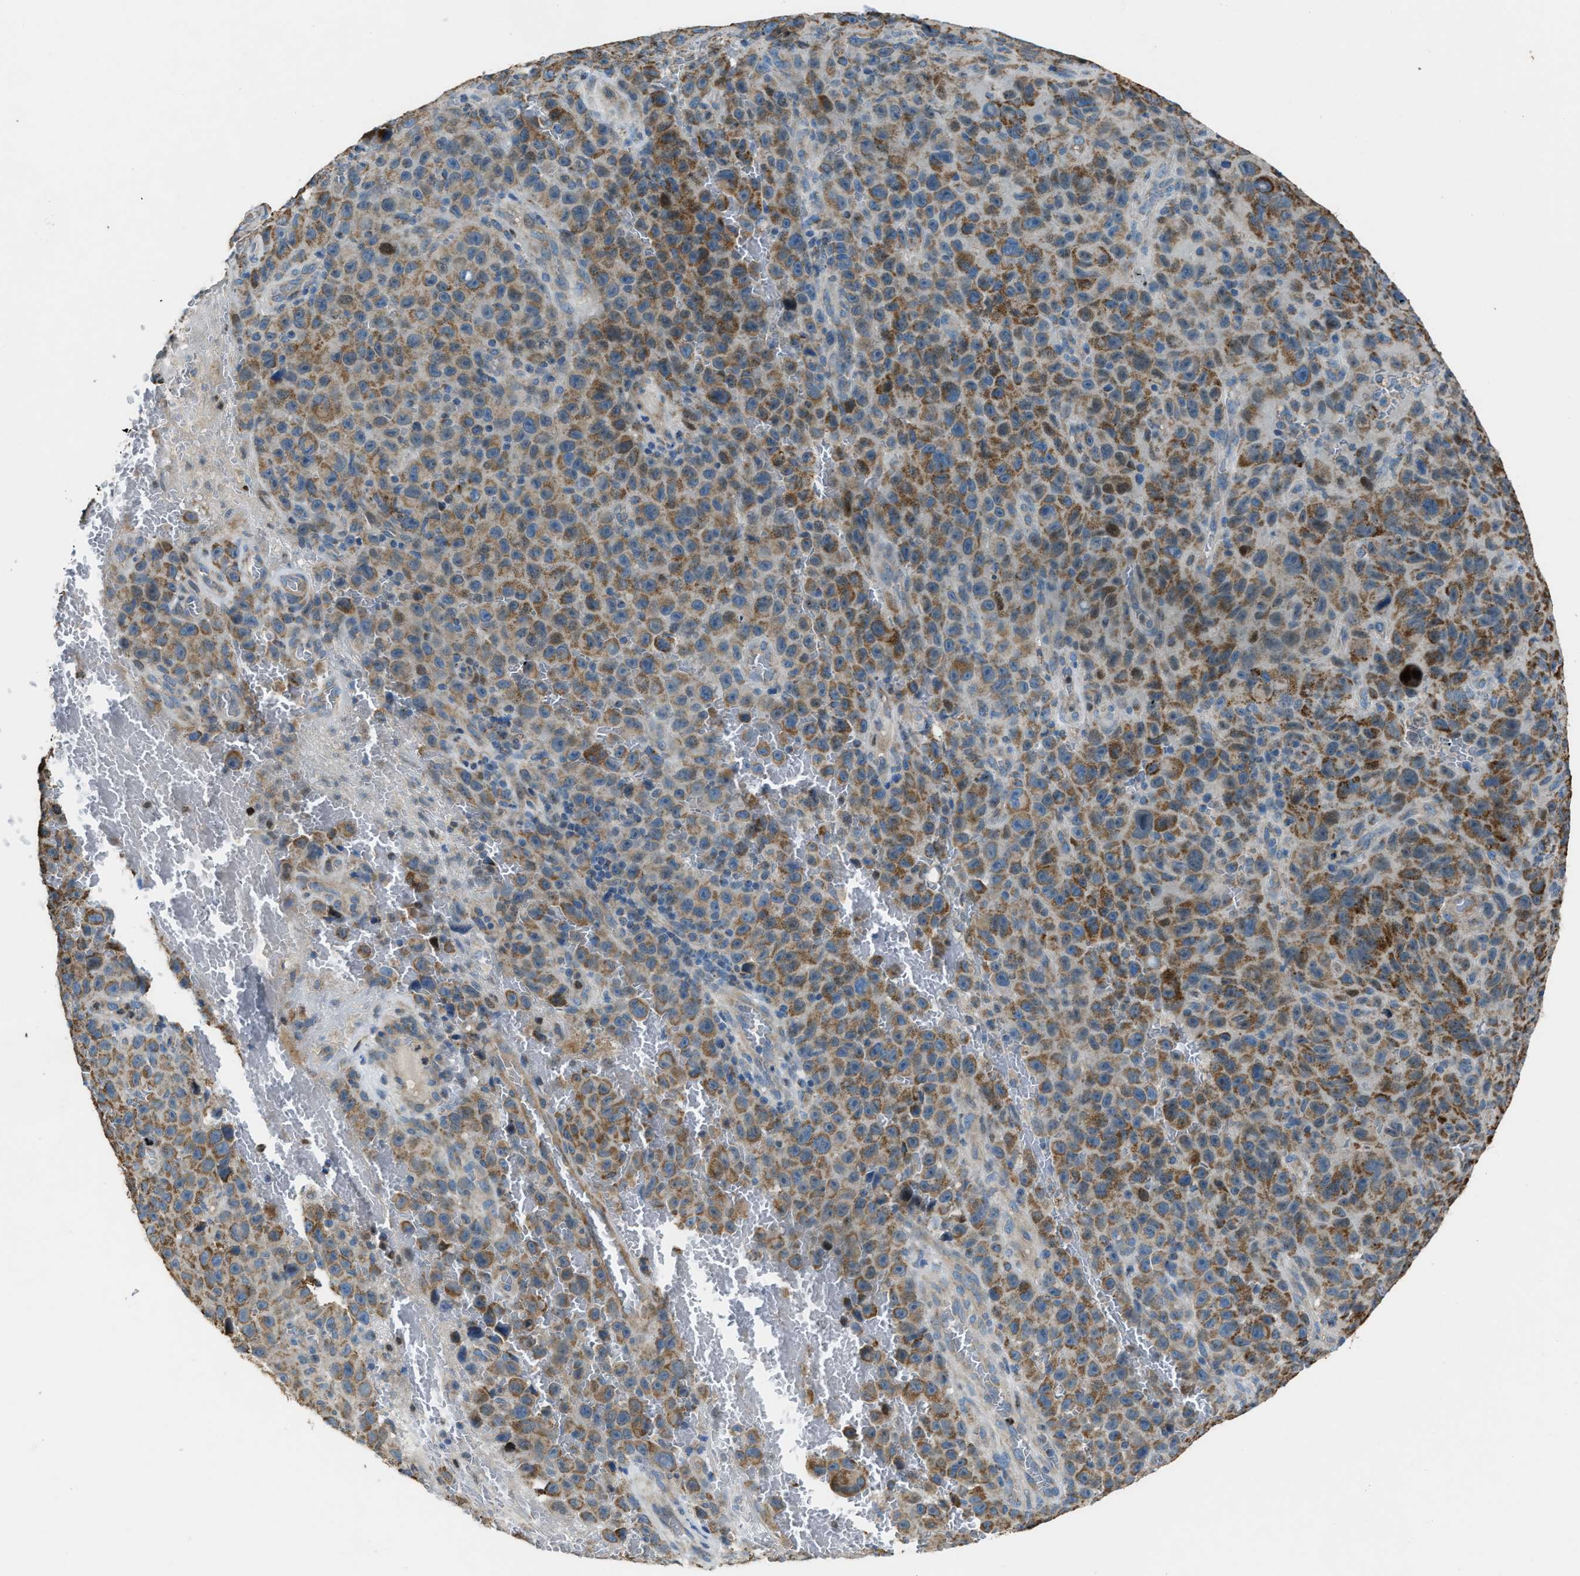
{"staining": {"intensity": "moderate", "quantity": ">75%", "location": "cytoplasmic/membranous"}, "tissue": "melanoma", "cell_type": "Tumor cells", "image_type": "cancer", "snomed": [{"axis": "morphology", "description": "Malignant melanoma, NOS"}, {"axis": "topography", "description": "Skin"}], "caption": "Protein analysis of malignant melanoma tissue shows moderate cytoplasmic/membranous positivity in approximately >75% of tumor cells.", "gene": "SLC25A11", "patient": {"sex": "female", "age": 82}}